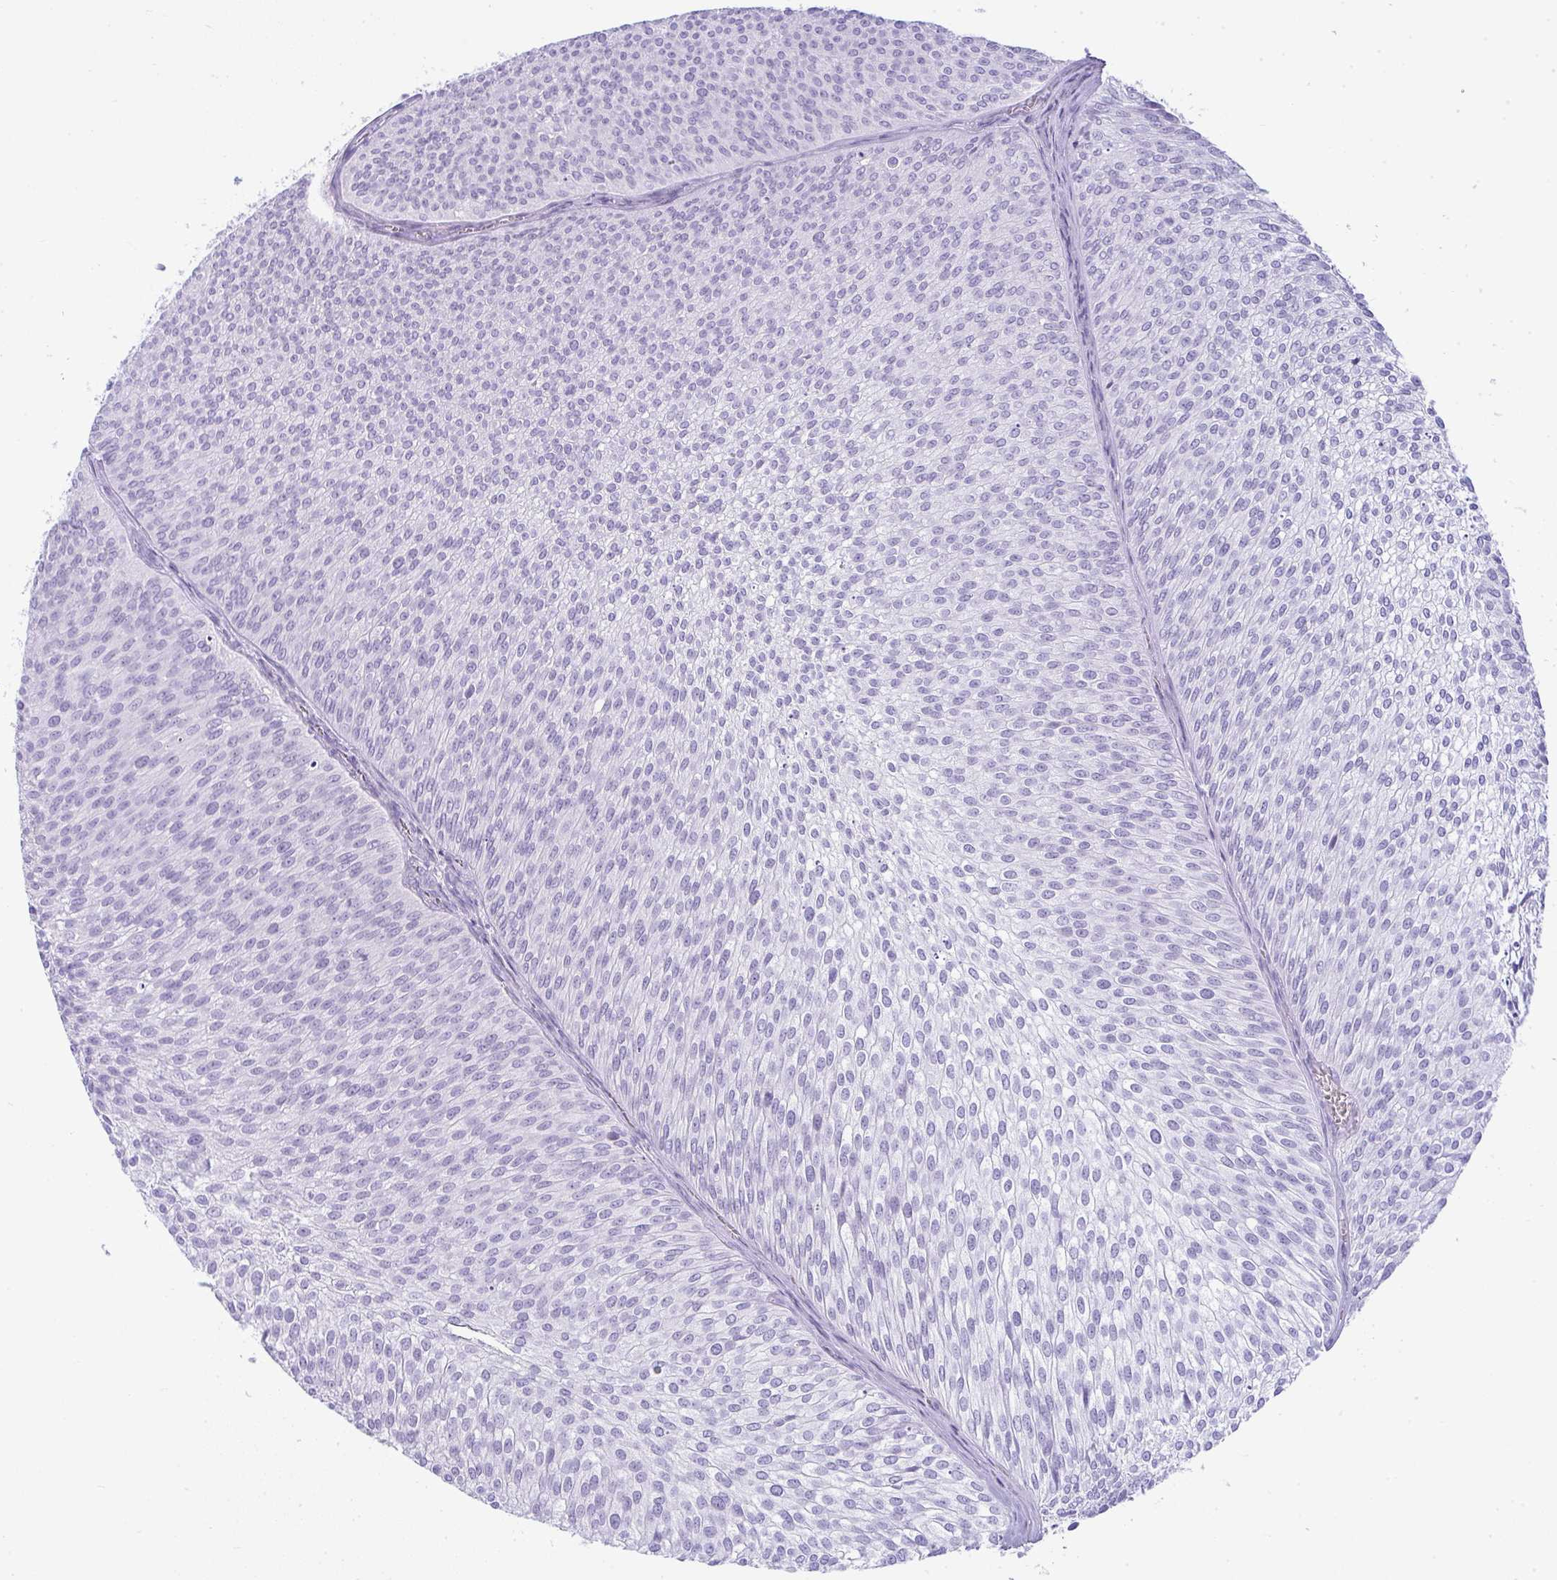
{"staining": {"intensity": "negative", "quantity": "none", "location": "none"}, "tissue": "urothelial cancer", "cell_type": "Tumor cells", "image_type": "cancer", "snomed": [{"axis": "morphology", "description": "Urothelial carcinoma, Low grade"}, {"axis": "topography", "description": "Urinary bladder"}], "caption": "High magnification brightfield microscopy of low-grade urothelial carcinoma stained with DAB (3,3'-diaminobenzidine) (brown) and counterstained with hematoxylin (blue): tumor cells show no significant staining. (Stains: DAB (3,3'-diaminobenzidine) immunohistochemistry with hematoxylin counter stain, Microscopy: brightfield microscopy at high magnification).", "gene": "RASL10A", "patient": {"sex": "male", "age": 91}}